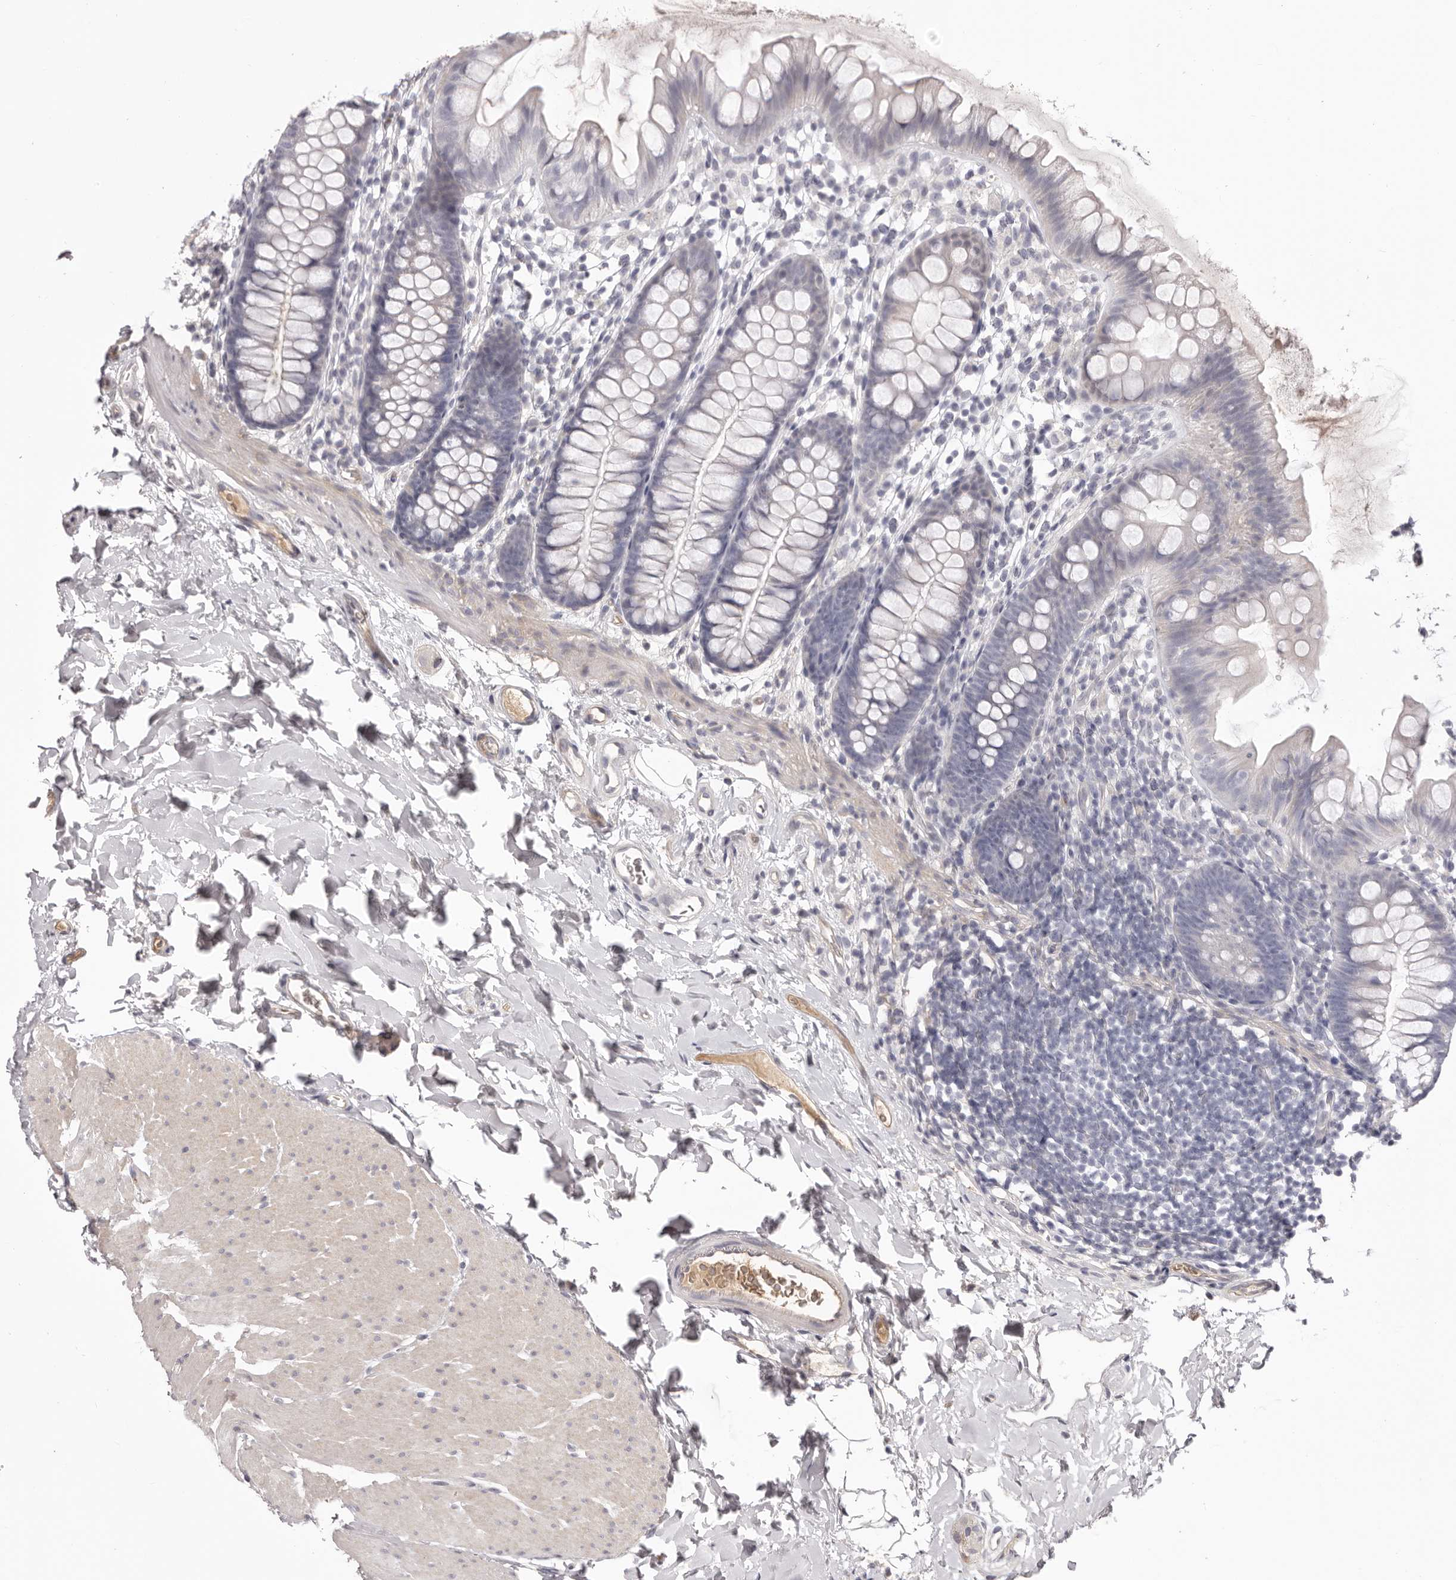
{"staining": {"intensity": "negative", "quantity": "none", "location": "none"}, "tissue": "colon", "cell_type": "Endothelial cells", "image_type": "normal", "snomed": [{"axis": "morphology", "description": "Normal tissue, NOS"}, {"axis": "topography", "description": "Colon"}], "caption": "Immunohistochemistry (IHC) of normal colon displays no positivity in endothelial cells.", "gene": "OTUD3", "patient": {"sex": "female", "age": 62}}